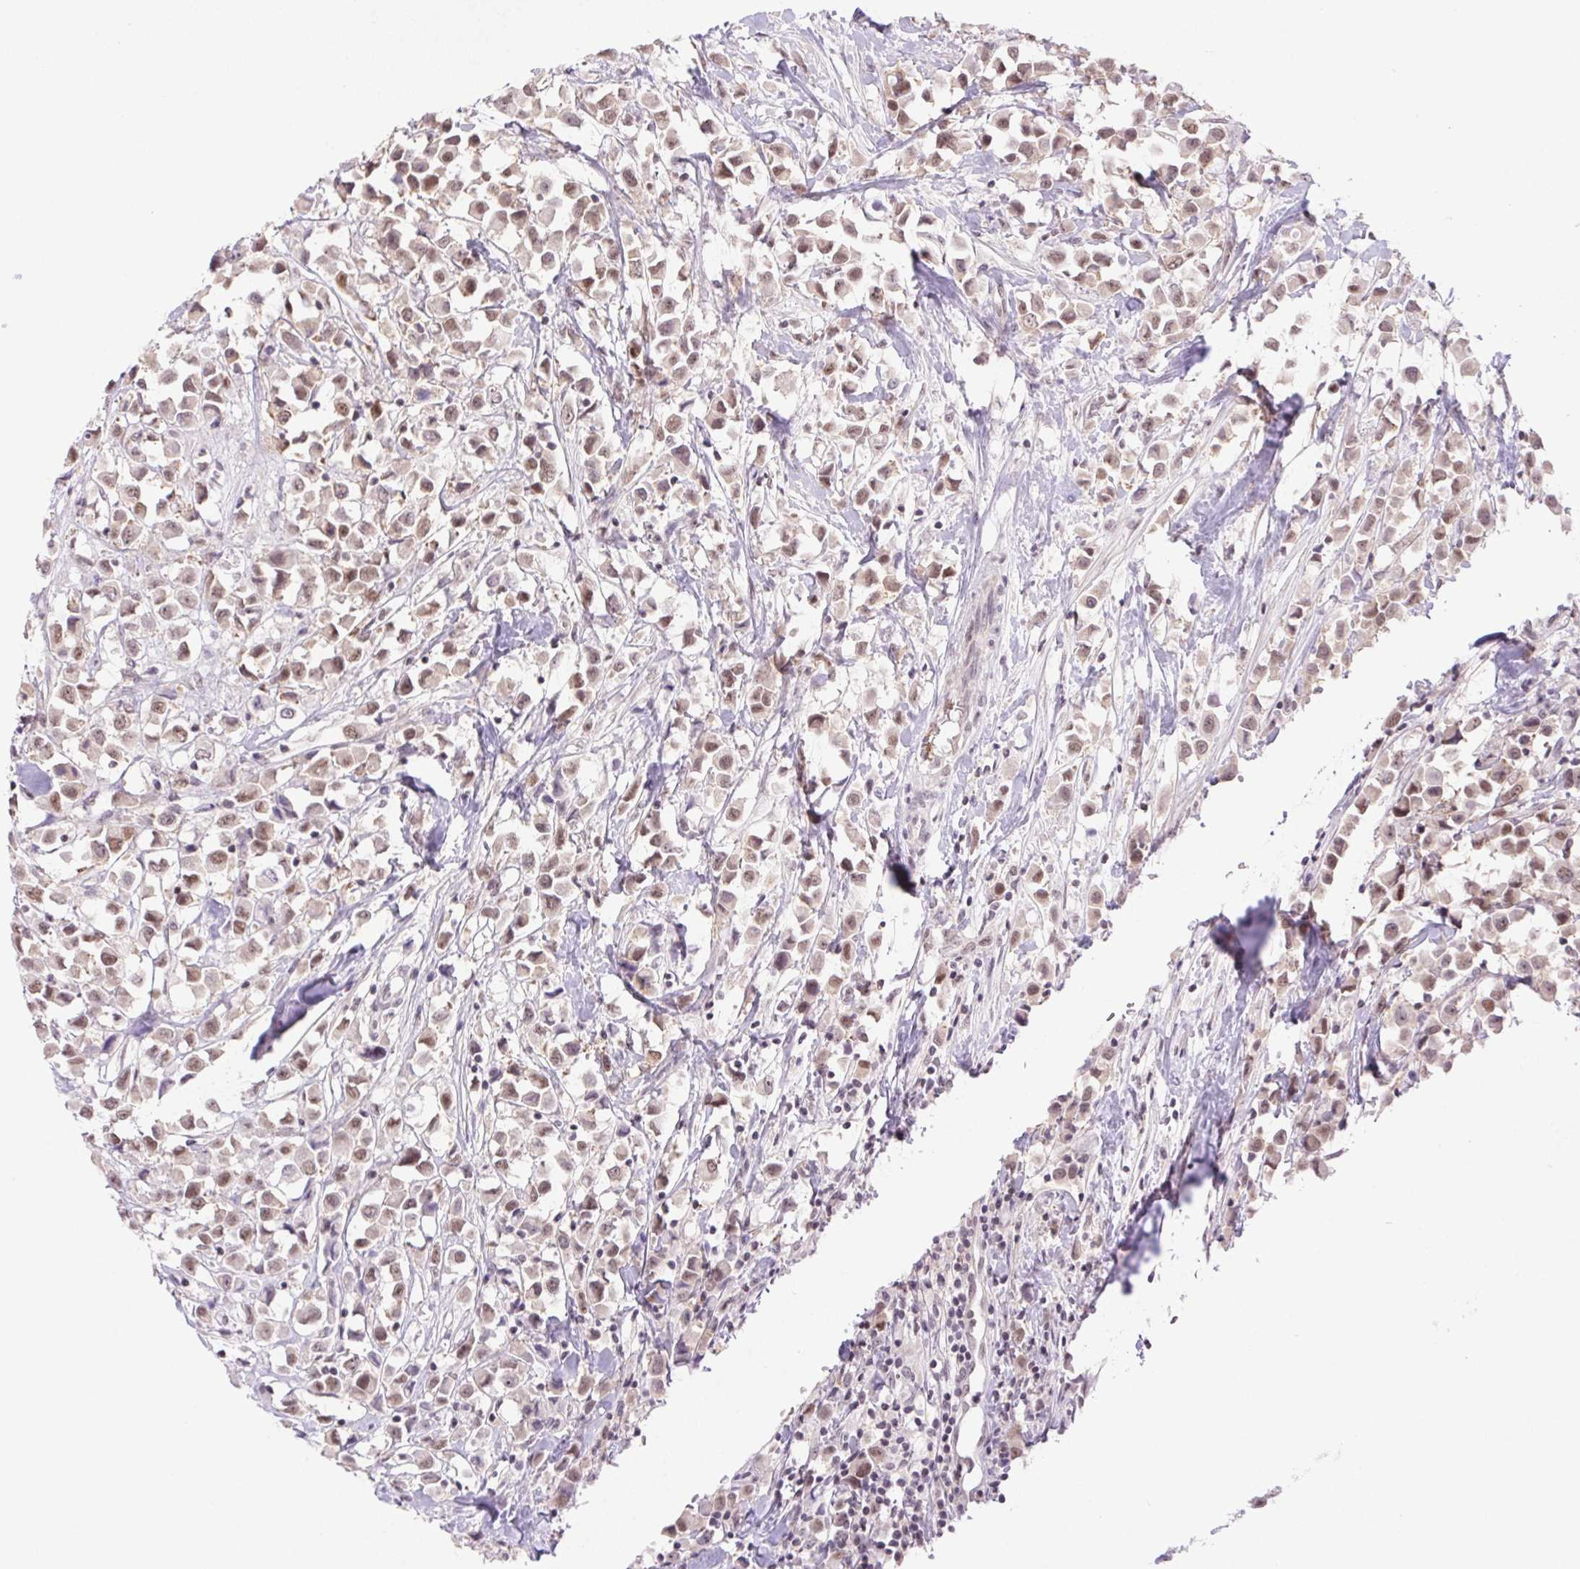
{"staining": {"intensity": "weak", "quantity": ">75%", "location": "nuclear"}, "tissue": "breast cancer", "cell_type": "Tumor cells", "image_type": "cancer", "snomed": [{"axis": "morphology", "description": "Duct carcinoma"}, {"axis": "topography", "description": "Breast"}], "caption": "Breast invasive ductal carcinoma stained with a protein marker exhibits weak staining in tumor cells.", "gene": "DDX17", "patient": {"sex": "female", "age": 61}}